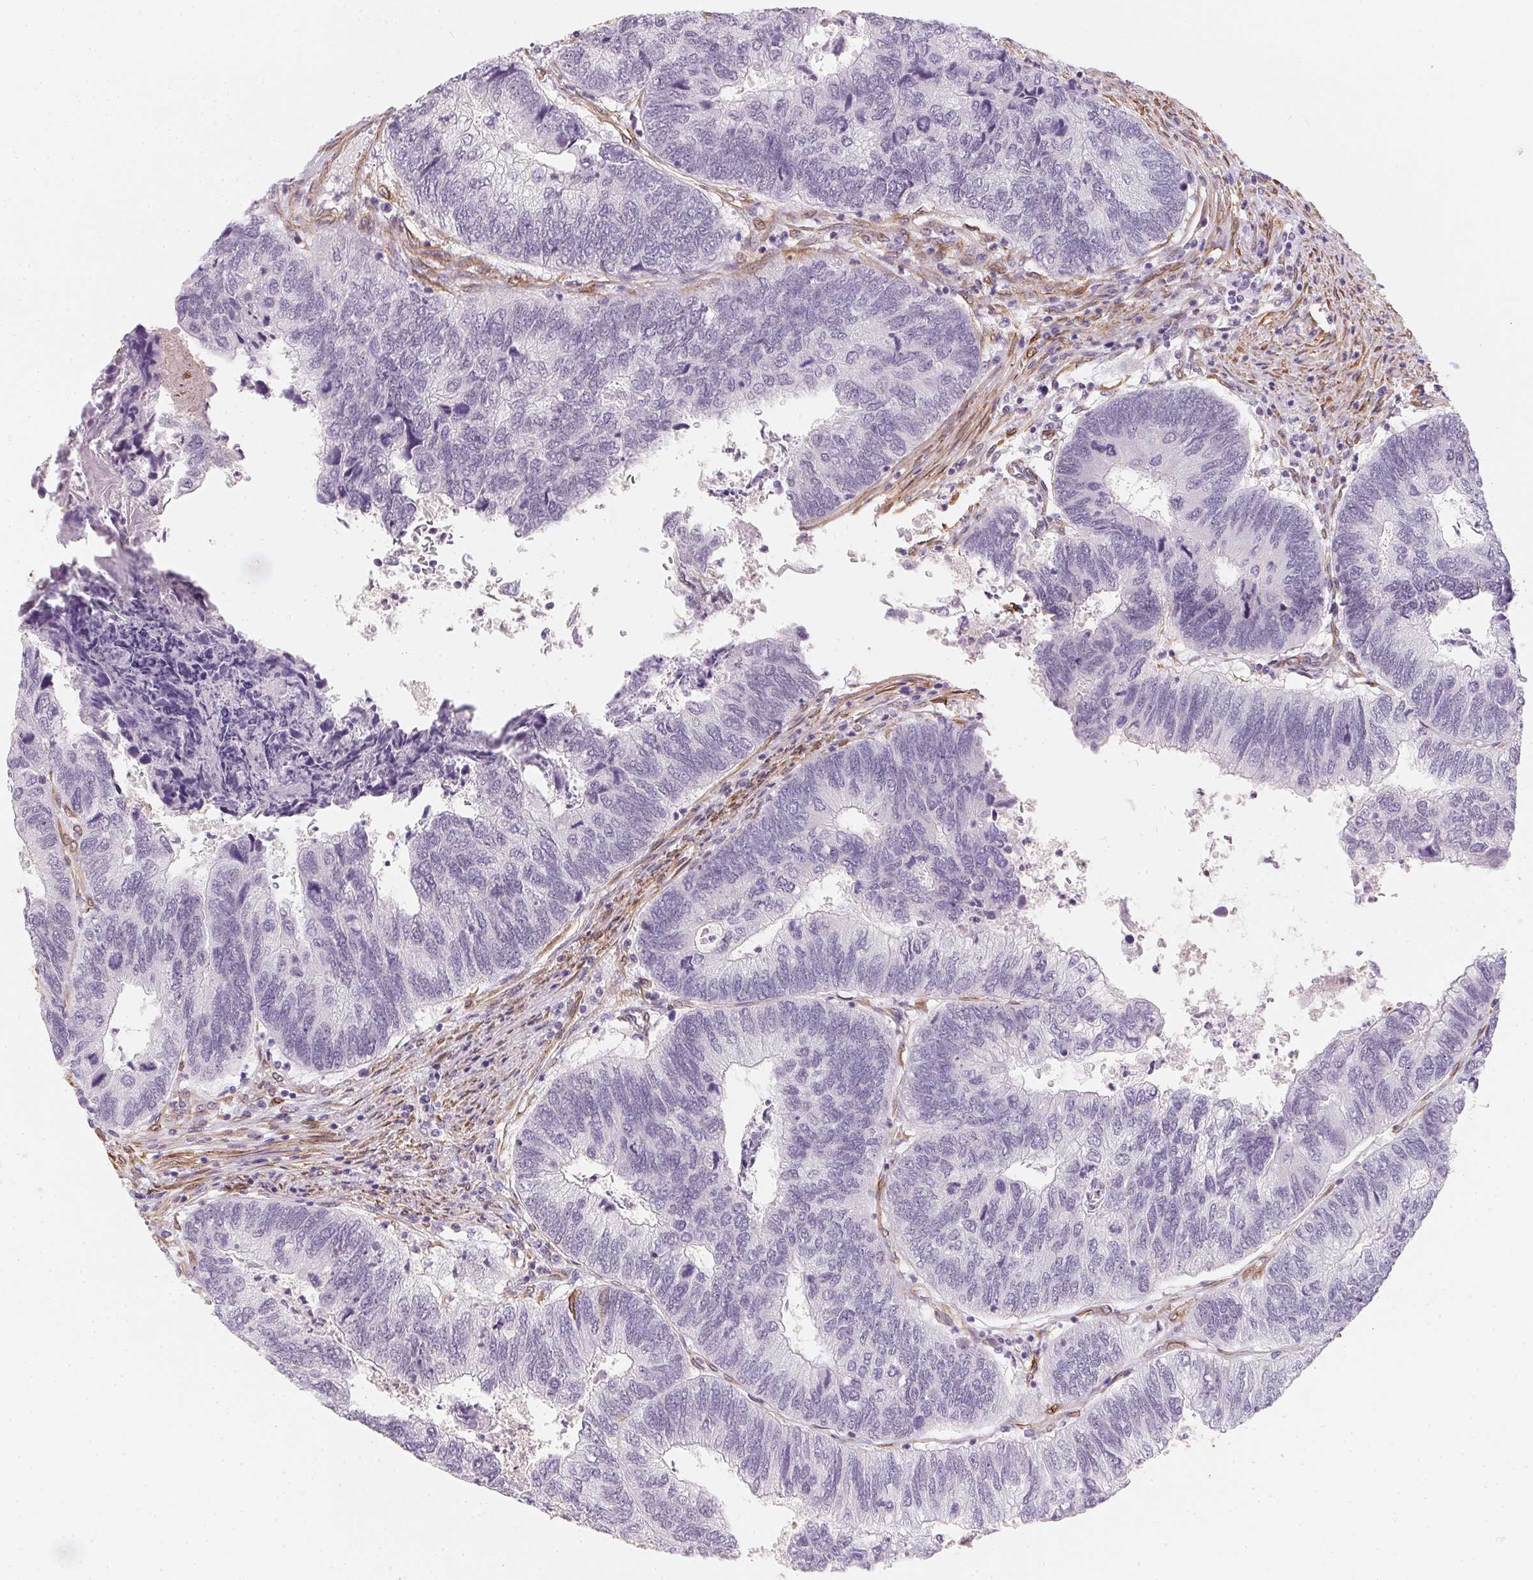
{"staining": {"intensity": "negative", "quantity": "none", "location": "none"}, "tissue": "colorectal cancer", "cell_type": "Tumor cells", "image_type": "cancer", "snomed": [{"axis": "morphology", "description": "Adenocarcinoma, NOS"}, {"axis": "topography", "description": "Colon"}], "caption": "This is a histopathology image of IHC staining of colorectal cancer, which shows no expression in tumor cells.", "gene": "RSBN1", "patient": {"sex": "female", "age": 67}}